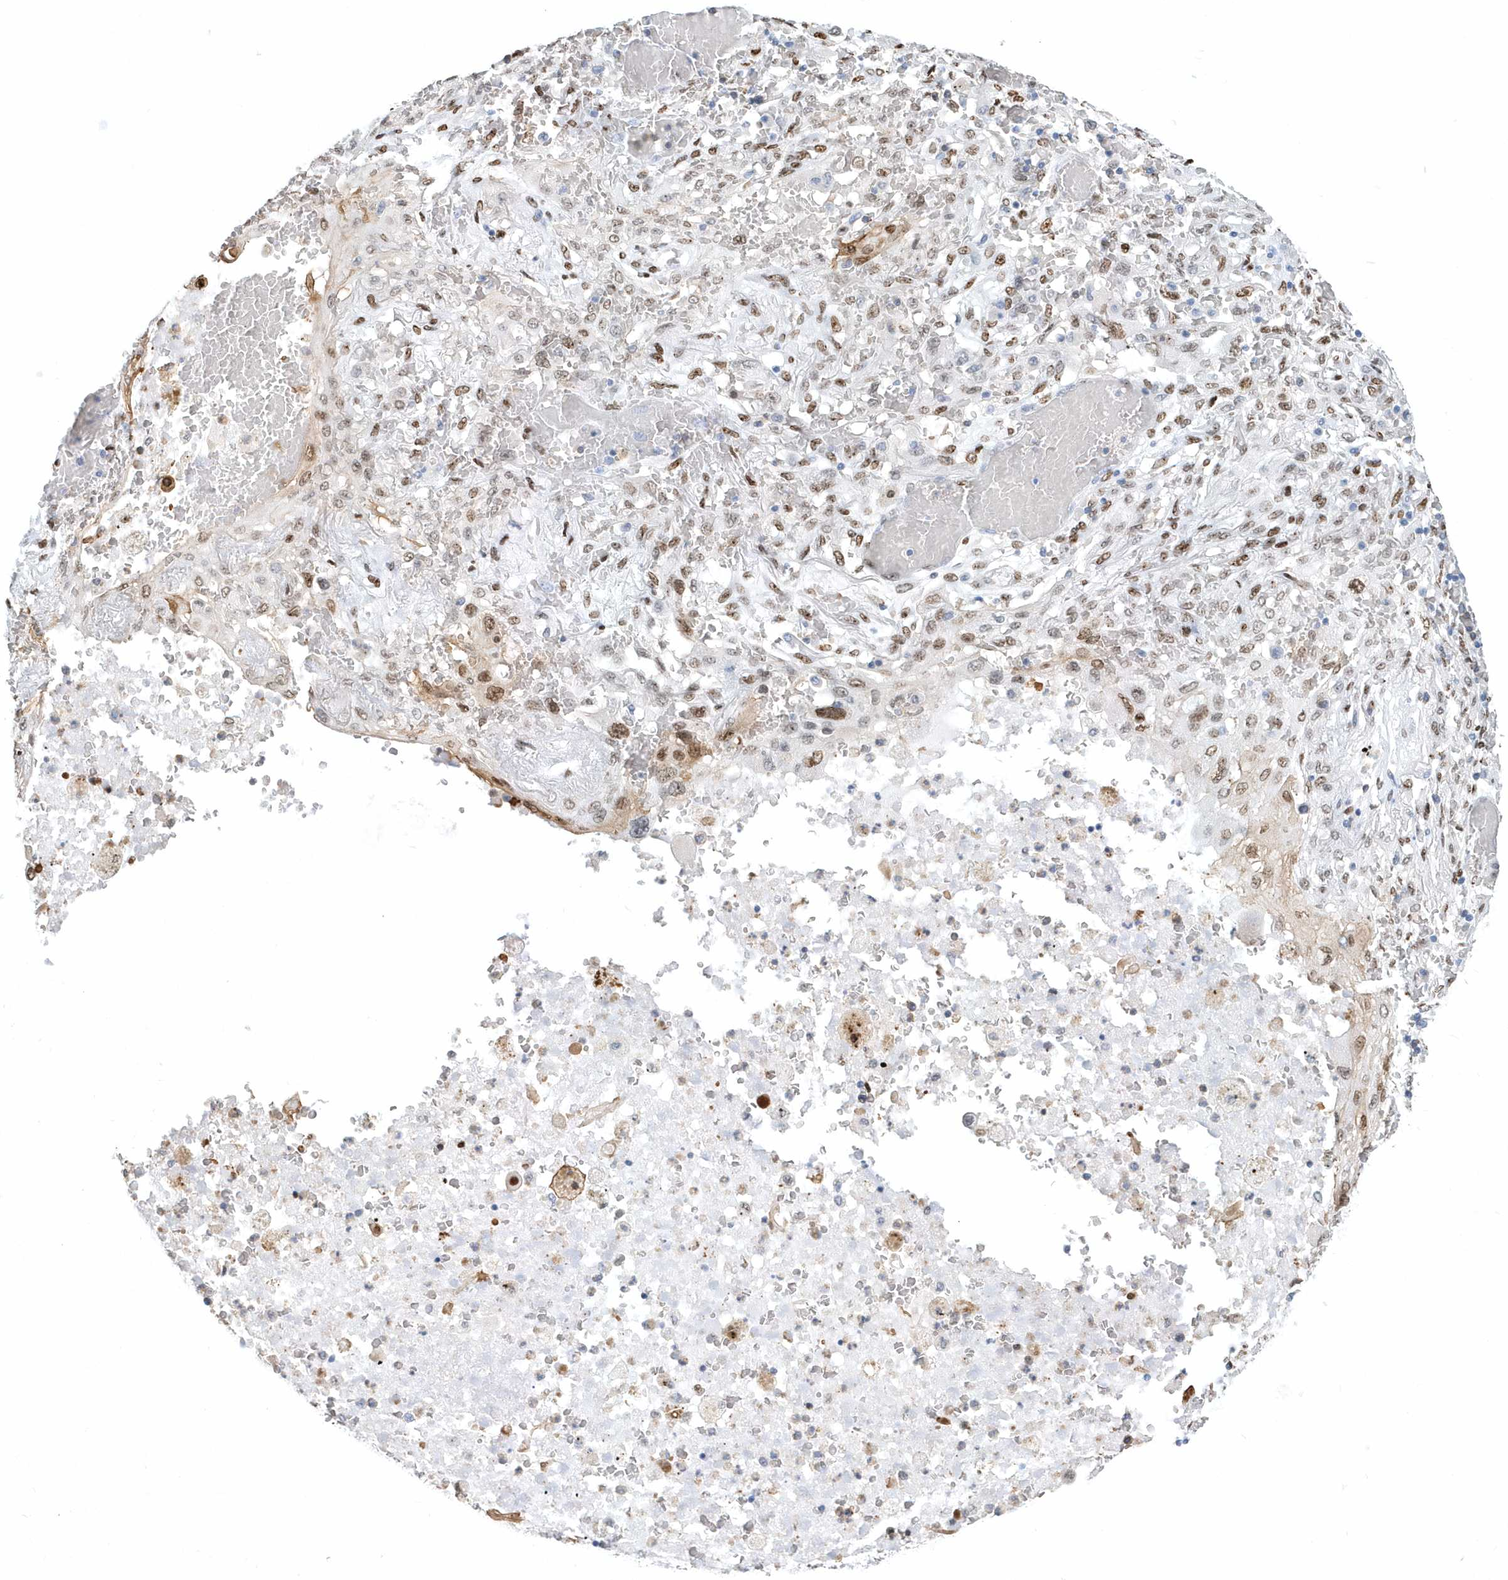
{"staining": {"intensity": "moderate", "quantity": "25%-75%", "location": "nuclear"}, "tissue": "lung cancer", "cell_type": "Tumor cells", "image_type": "cancer", "snomed": [{"axis": "morphology", "description": "Squamous cell carcinoma, NOS"}, {"axis": "topography", "description": "Lung"}], "caption": "Protein expression analysis of lung cancer (squamous cell carcinoma) shows moderate nuclear positivity in approximately 25%-75% of tumor cells.", "gene": "MACROH2A2", "patient": {"sex": "female", "age": 47}}